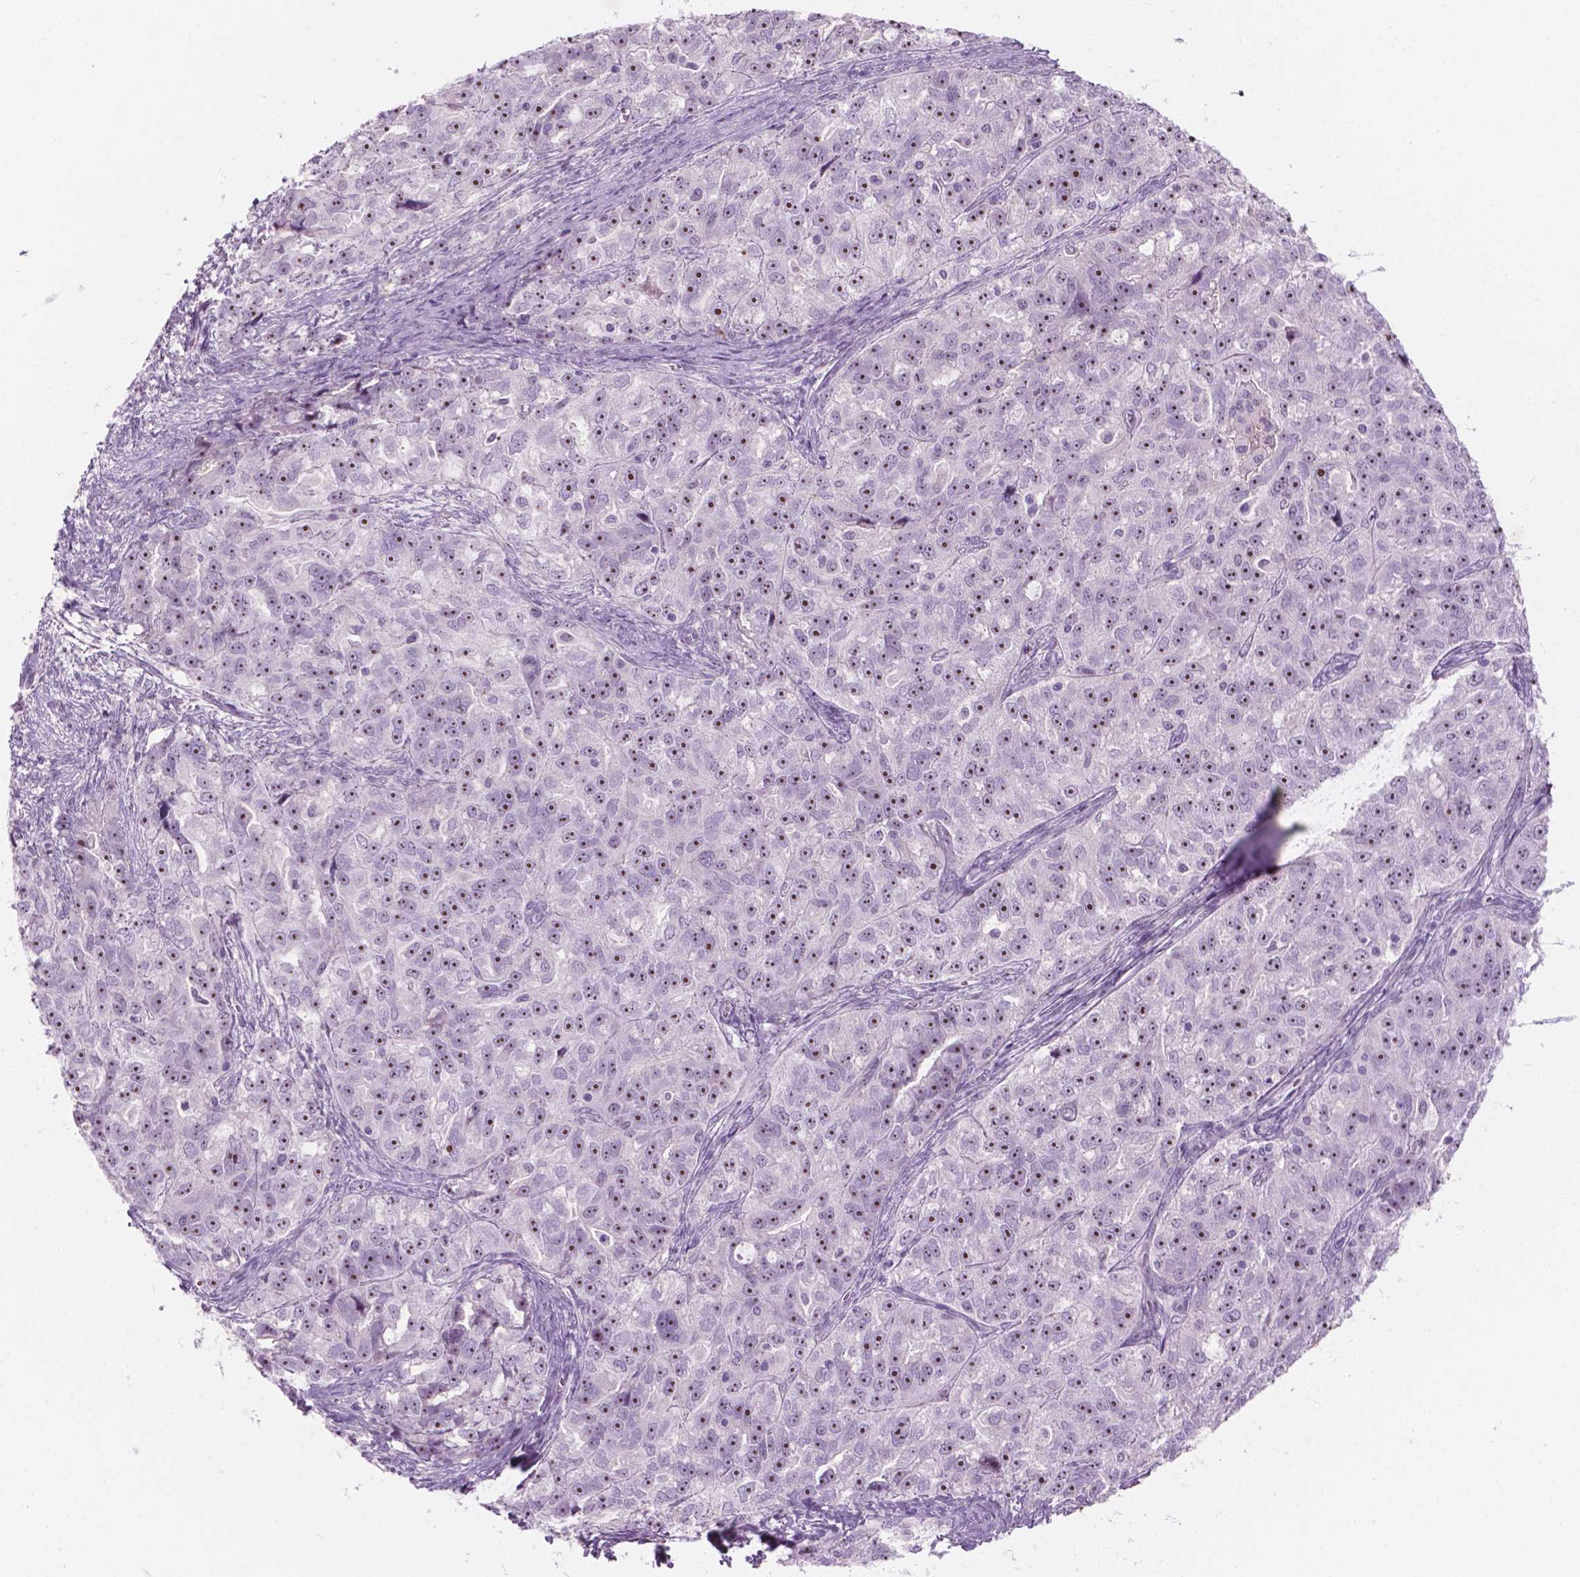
{"staining": {"intensity": "moderate", "quantity": ">75%", "location": "nuclear"}, "tissue": "ovarian cancer", "cell_type": "Tumor cells", "image_type": "cancer", "snomed": [{"axis": "morphology", "description": "Cystadenocarcinoma, serous, NOS"}, {"axis": "topography", "description": "Ovary"}], "caption": "DAB (3,3'-diaminobenzidine) immunohistochemical staining of serous cystadenocarcinoma (ovarian) demonstrates moderate nuclear protein positivity in approximately >75% of tumor cells.", "gene": "ZNF853", "patient": {"sex": "female", "age": 51}}